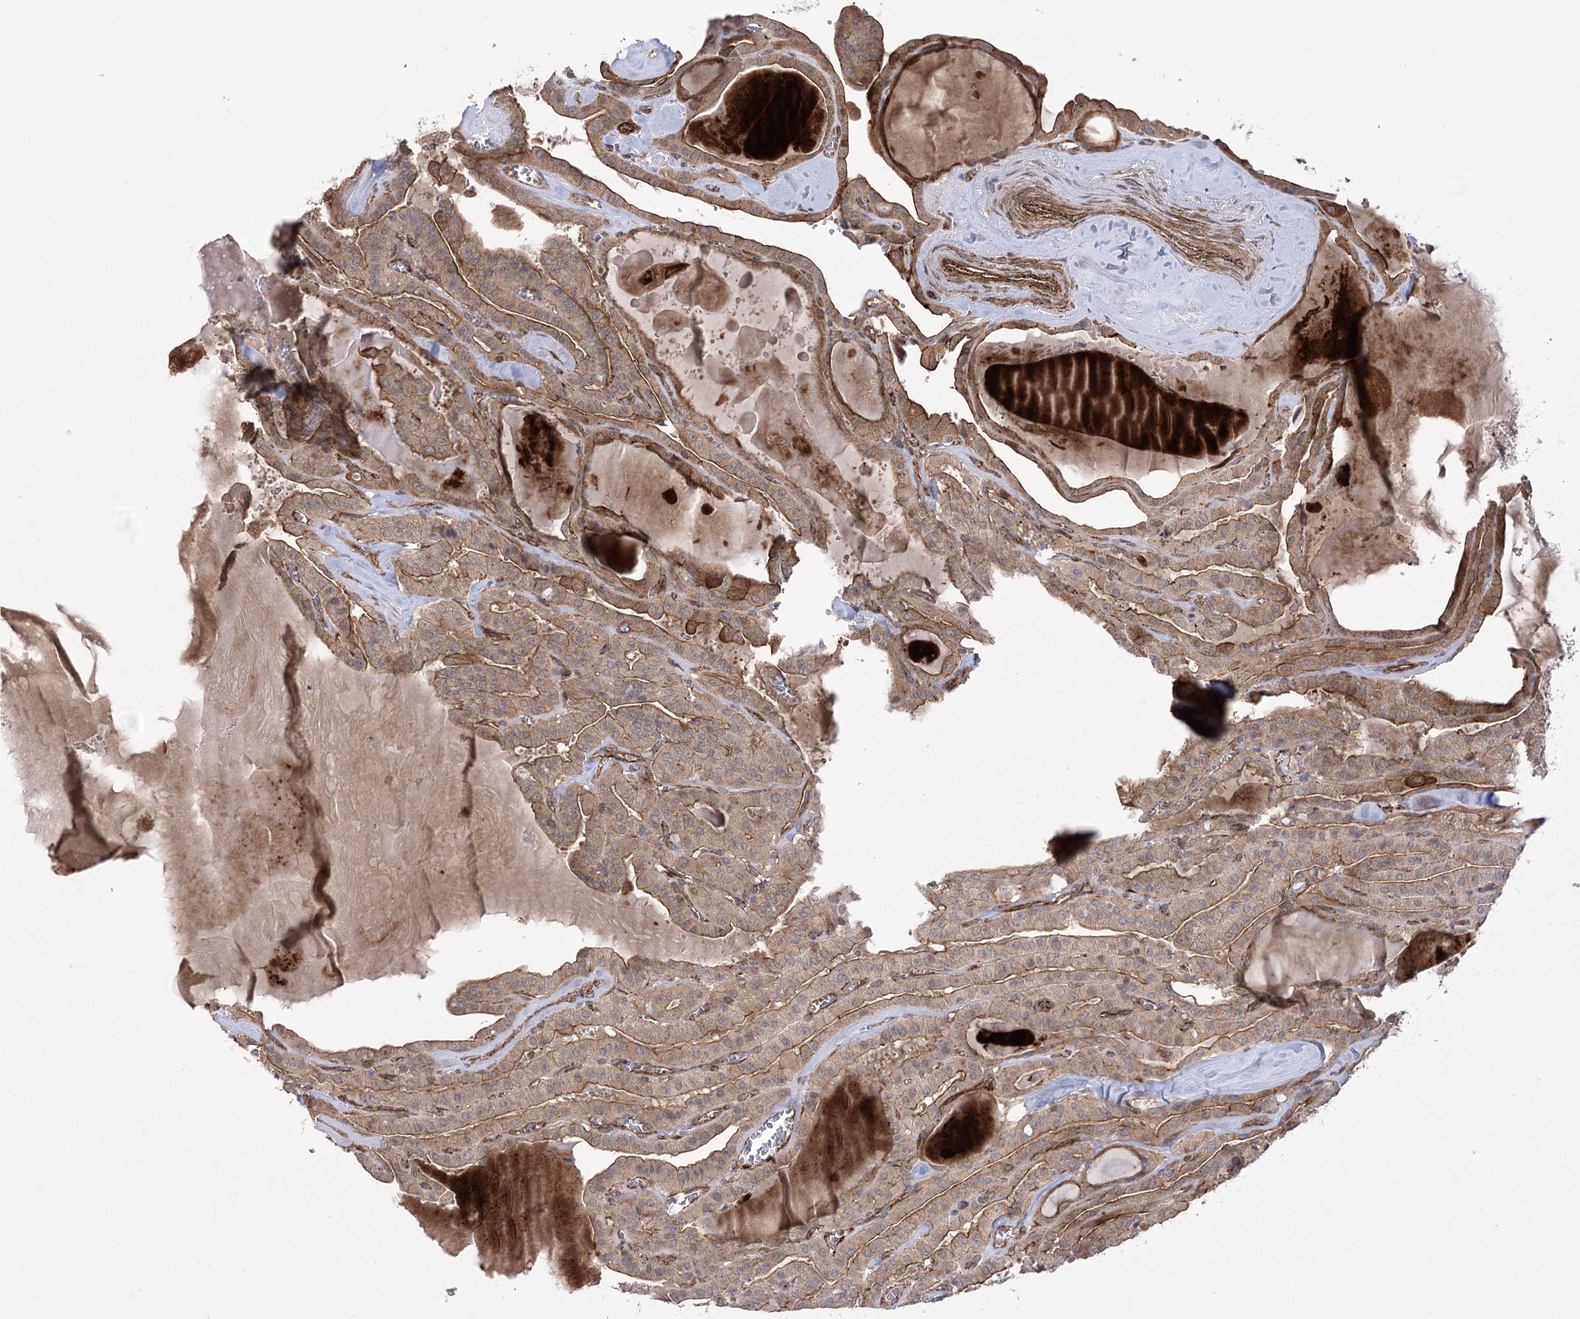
{"staining": {"intensity": "moderate", "quantity": ">75%", "location": "cytoplasmic/membranous"}, "tissue": "thyroid cancer", "cell_type": "Tumor cells", "image_type": "cancer", "snomed": [{"axis": "morphology", "description": "Papillary adenocarcinoma, NOS"}, {"axis": "topography", "description": "Thyroid gland"}], "caption": "A brown stain shows moderate cytoplasmic/membranous expression of a protein in thyroid cancer tumor cells.", "gene": "TRIM71", "patient": {"sex": "male", "age": 52}}